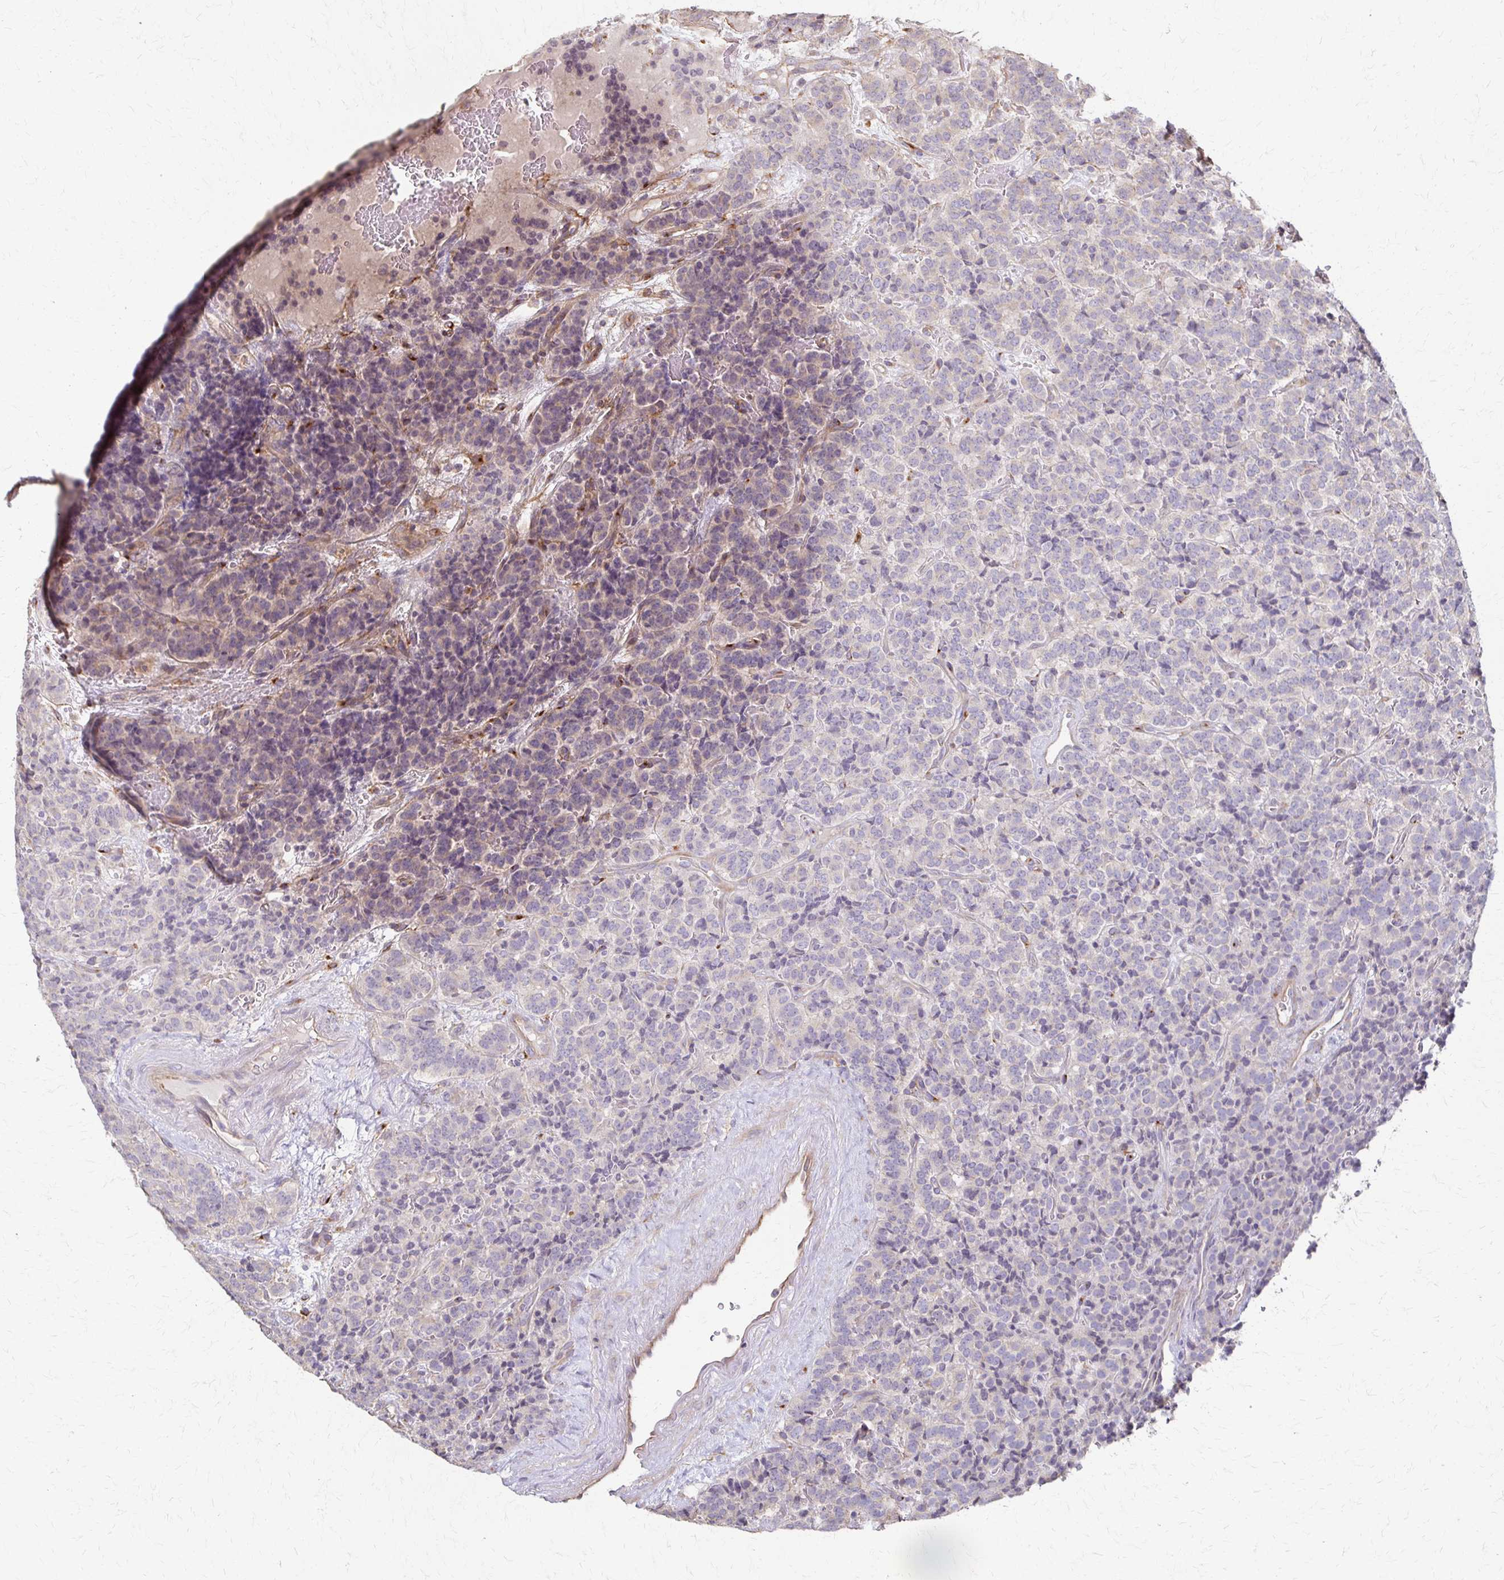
{"staining": {"intensity": "negative", "quantity": "none", "location": "none"}, "tissue": "carcinoid", "cell_type": "Tumor cells", "image_type": "cancer", "snomed": [{"axis": "morphology", "description": "Carcinoid, malignant, NOS"}, {"axis": "topography", "description": "Pancreas"}], "caption": "Tumor cells are negative for brown protein staining in carcinoid.", "gene": "C1QTNF7", "patient": {"sex": "male", "age": 36}}